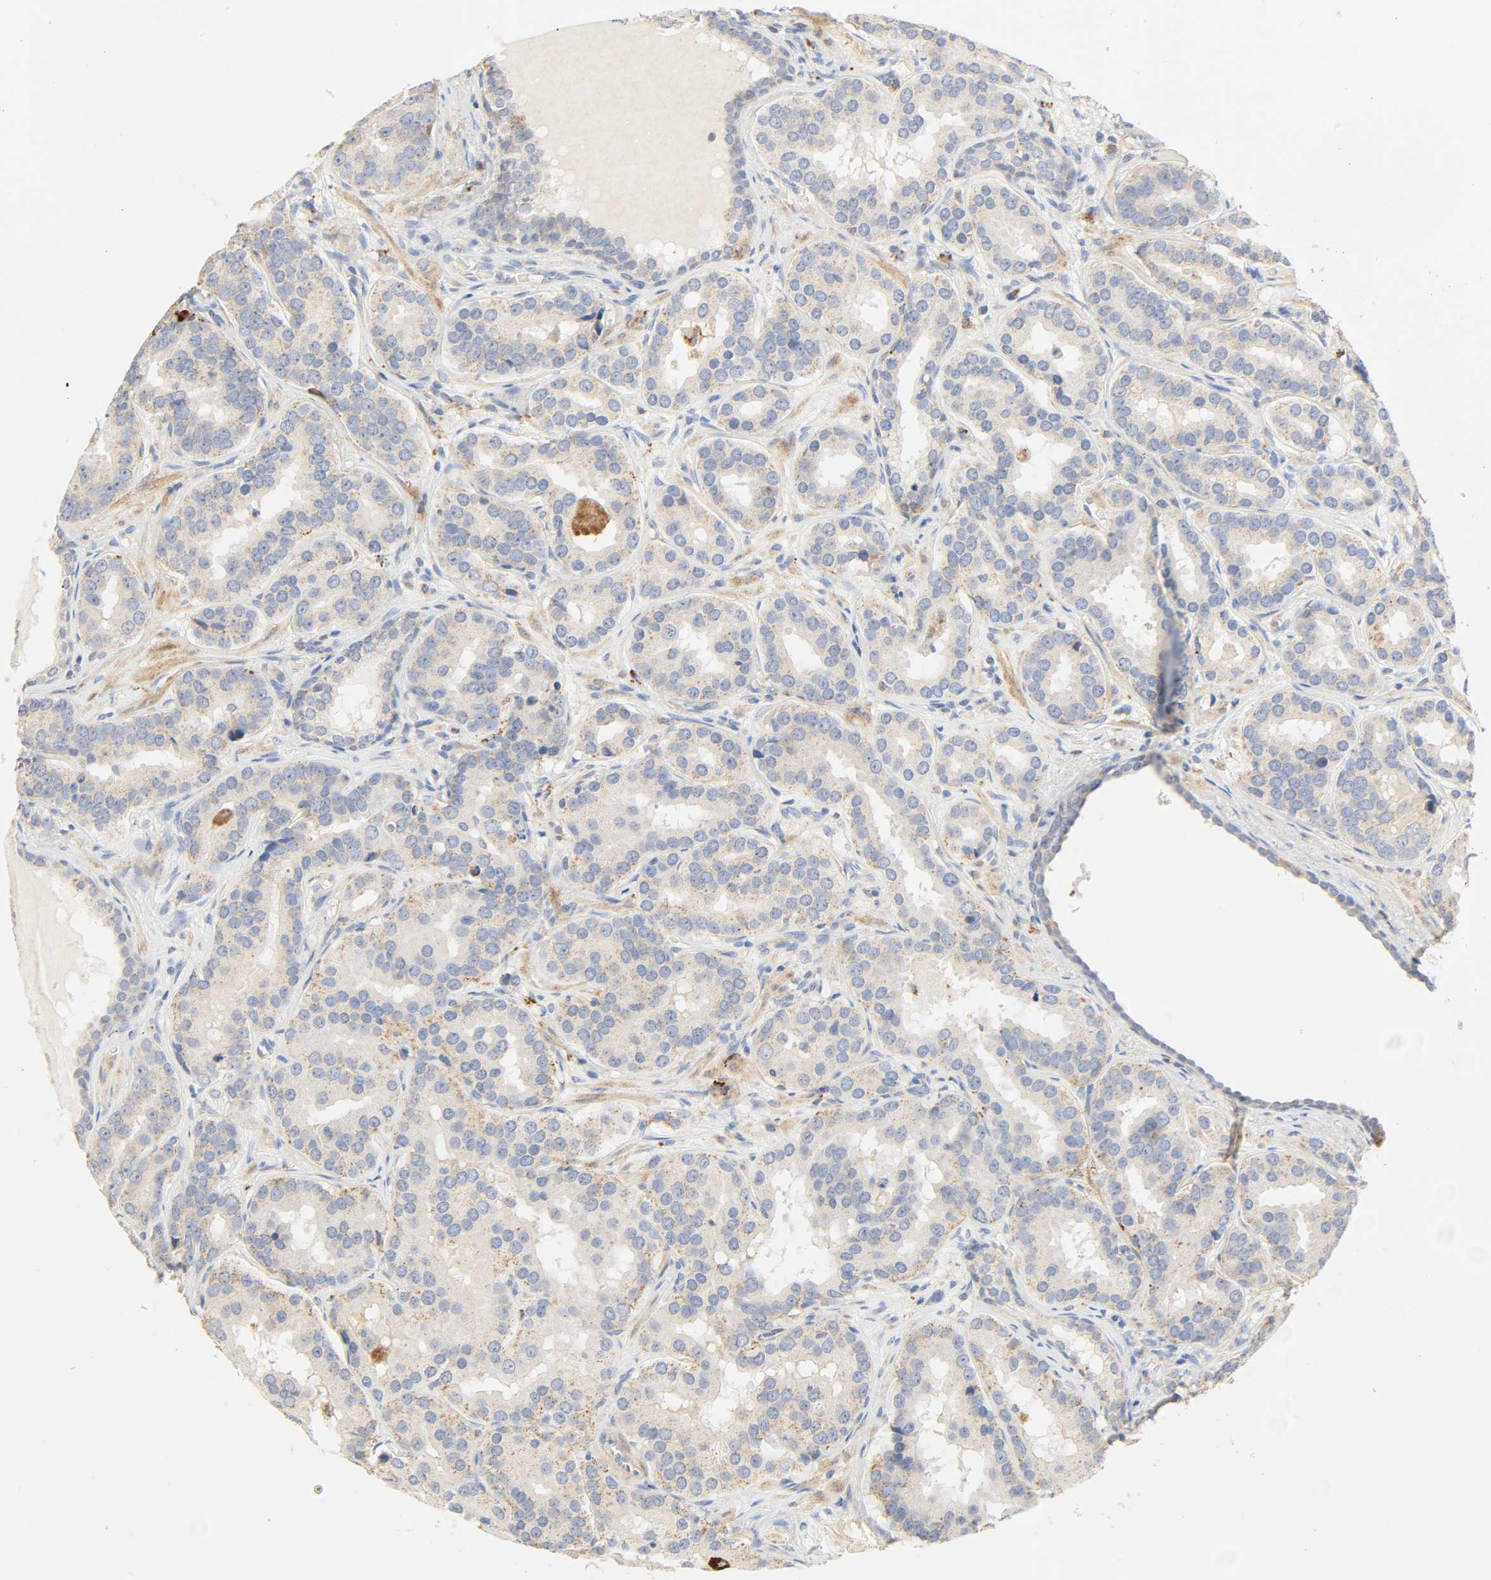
{"staining": {"intensity": "weak", "quantity": "25%-75%", "location": "cytoplasmic/membranous"}, "tissue": "prostate cancer", "cell_type": "Tumor cells", "image_type": "cancer", "snomed": [{"axis": "morphology", "description": "Adenocarcinoma, Low grade"}, {"axis": "topography", "description": "Prostate"}], "caption": "DAB (3,3'-diaminobenzidine) immunohistochemical staining of adenocarcinoma (low-grade) (prostate) shows weak cytoplasmic/membranous protein staining in about 25%-75% of tumor cells.", "gene": "CAMK2A", "patient": {"sex": "male", "age": 59}}